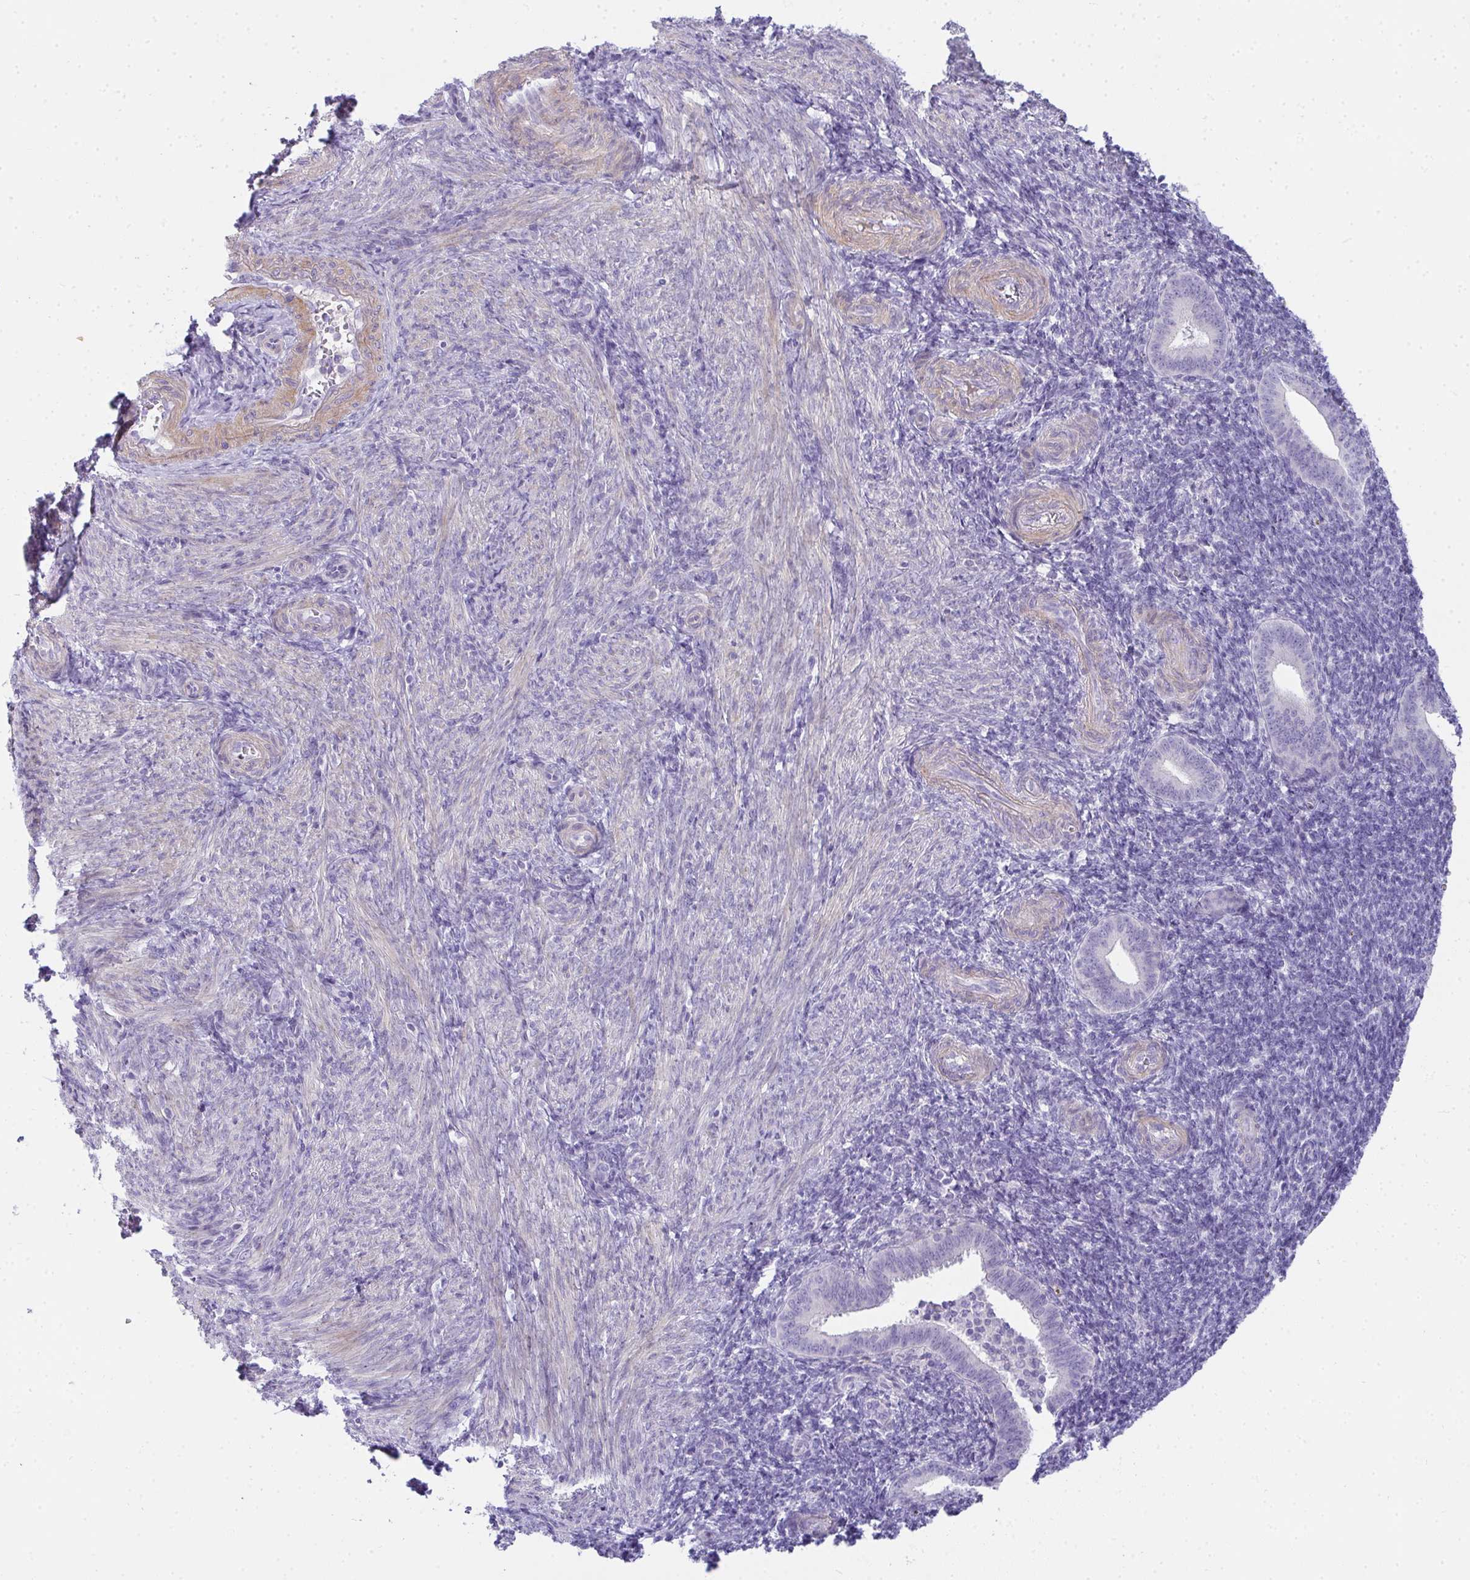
{"staining": {"intensity": "negative", "quantity": "none", "location": "none"}, "tissue": "endometrium", "cell_type": "Cells in endometrial stroma", "image_type": "normal", "snomed": [{"axis": "morphology", "description": "Normal tissue, NOS"}, {"axis": "topography", "description": "Endometrium"}], "caption": "Immunohistochemical staining of normal human endometrium reveals no significant staining in cells in endometrial stroma.", "gene": "AK5", "patient": {"sex": "female", "age": 25}}